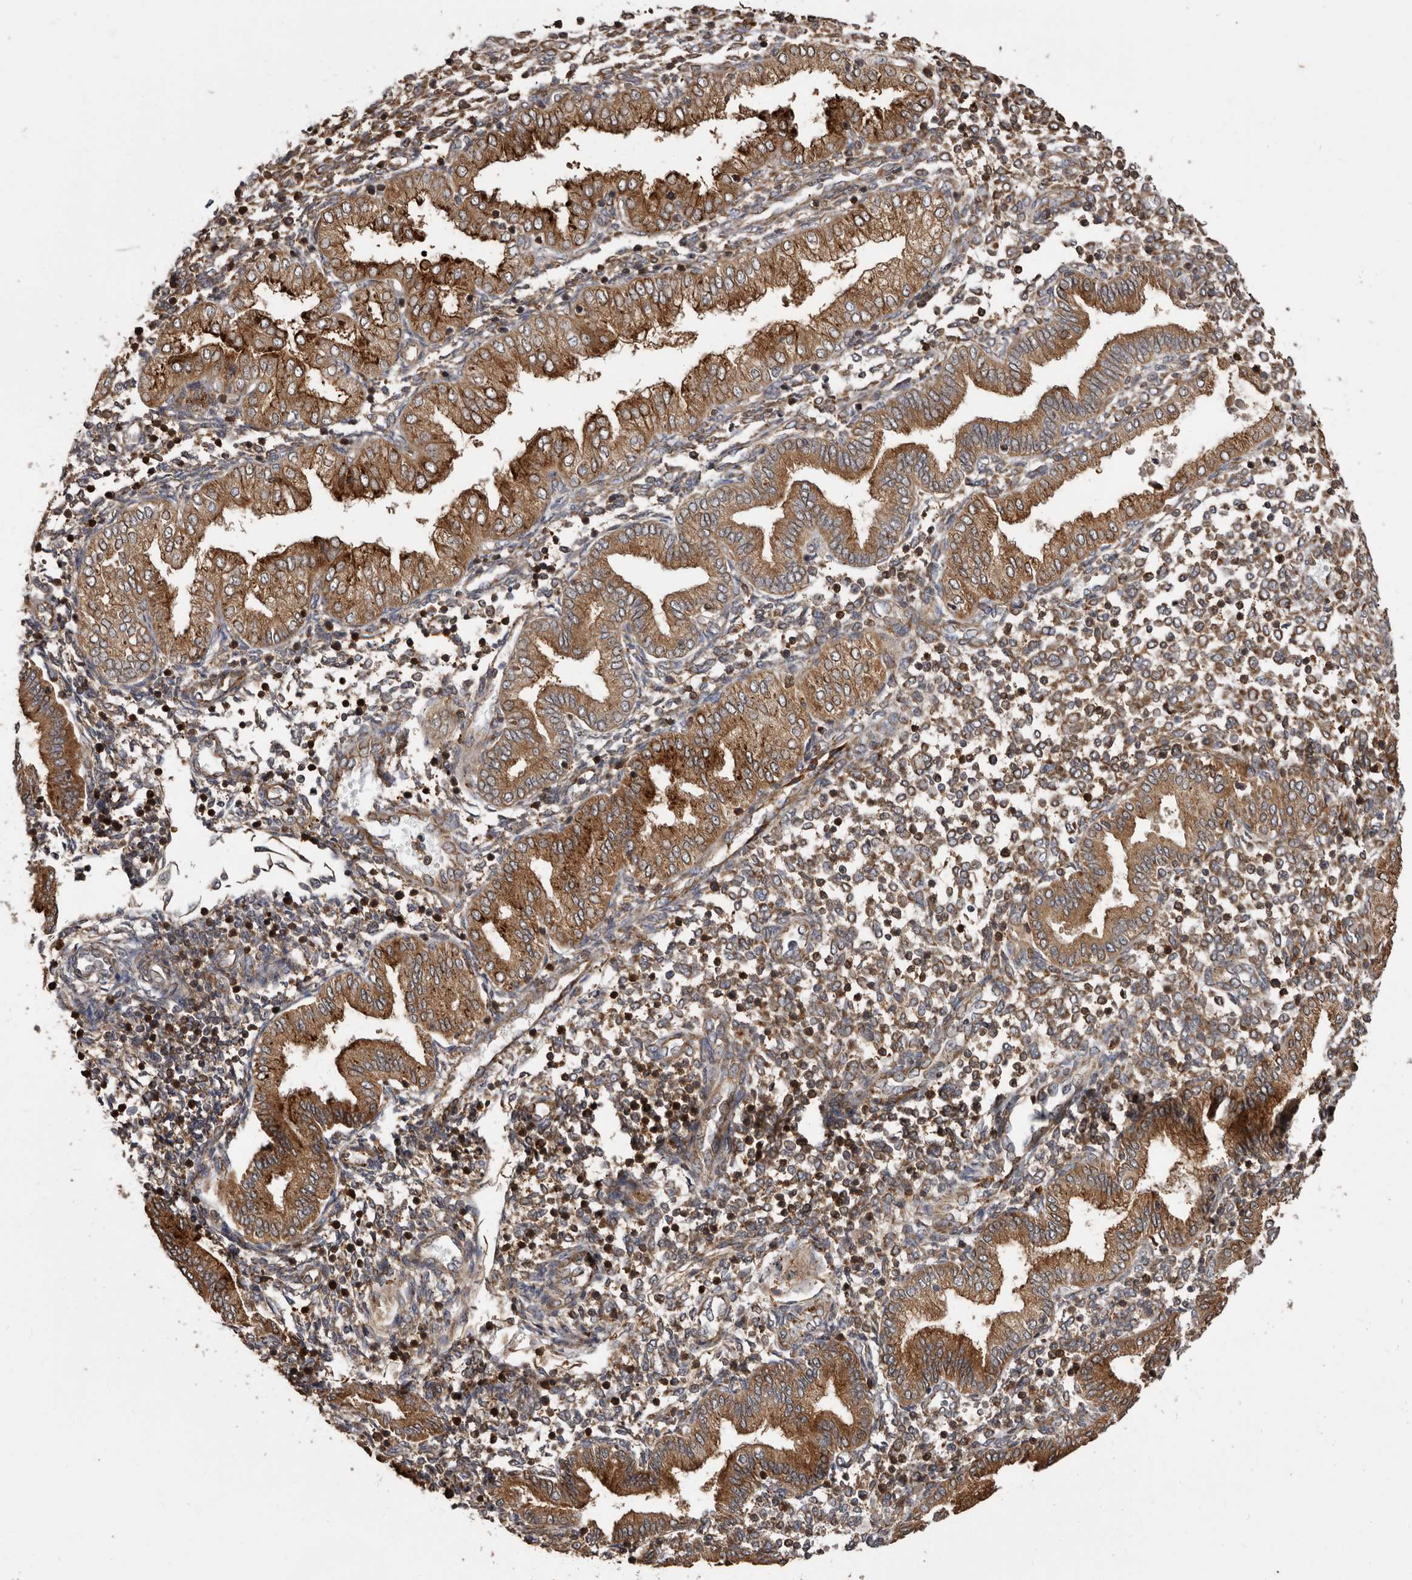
{"staining": {"intensity": "moderate", "quantity": "25%-75%", "location": "cytoplasmic/membranous"}, "tissue": "endometrium", "cell_type": "Cells in endometrial stroma", "image_type": "normal", "snomed": [{"axis": "morphology", "description": "Normal tissue, NOS"}, {"axis": "topography", "description": "Endometrium"}], "caption": "An IHC micrograph of normal tissue is shown. Protein staining in brown labels moderate cytoplasmic/membranous positivity in endometrium within cells in endometrial stroma. The staining is performed using DAB (3,3'-diaminobenzidine) brown chromogen to label protein expression. The nuclei are counter-stained blue using hematoxylin.", "gene": "FLAD1", "patient": {"sex": "female", "age": 53}}